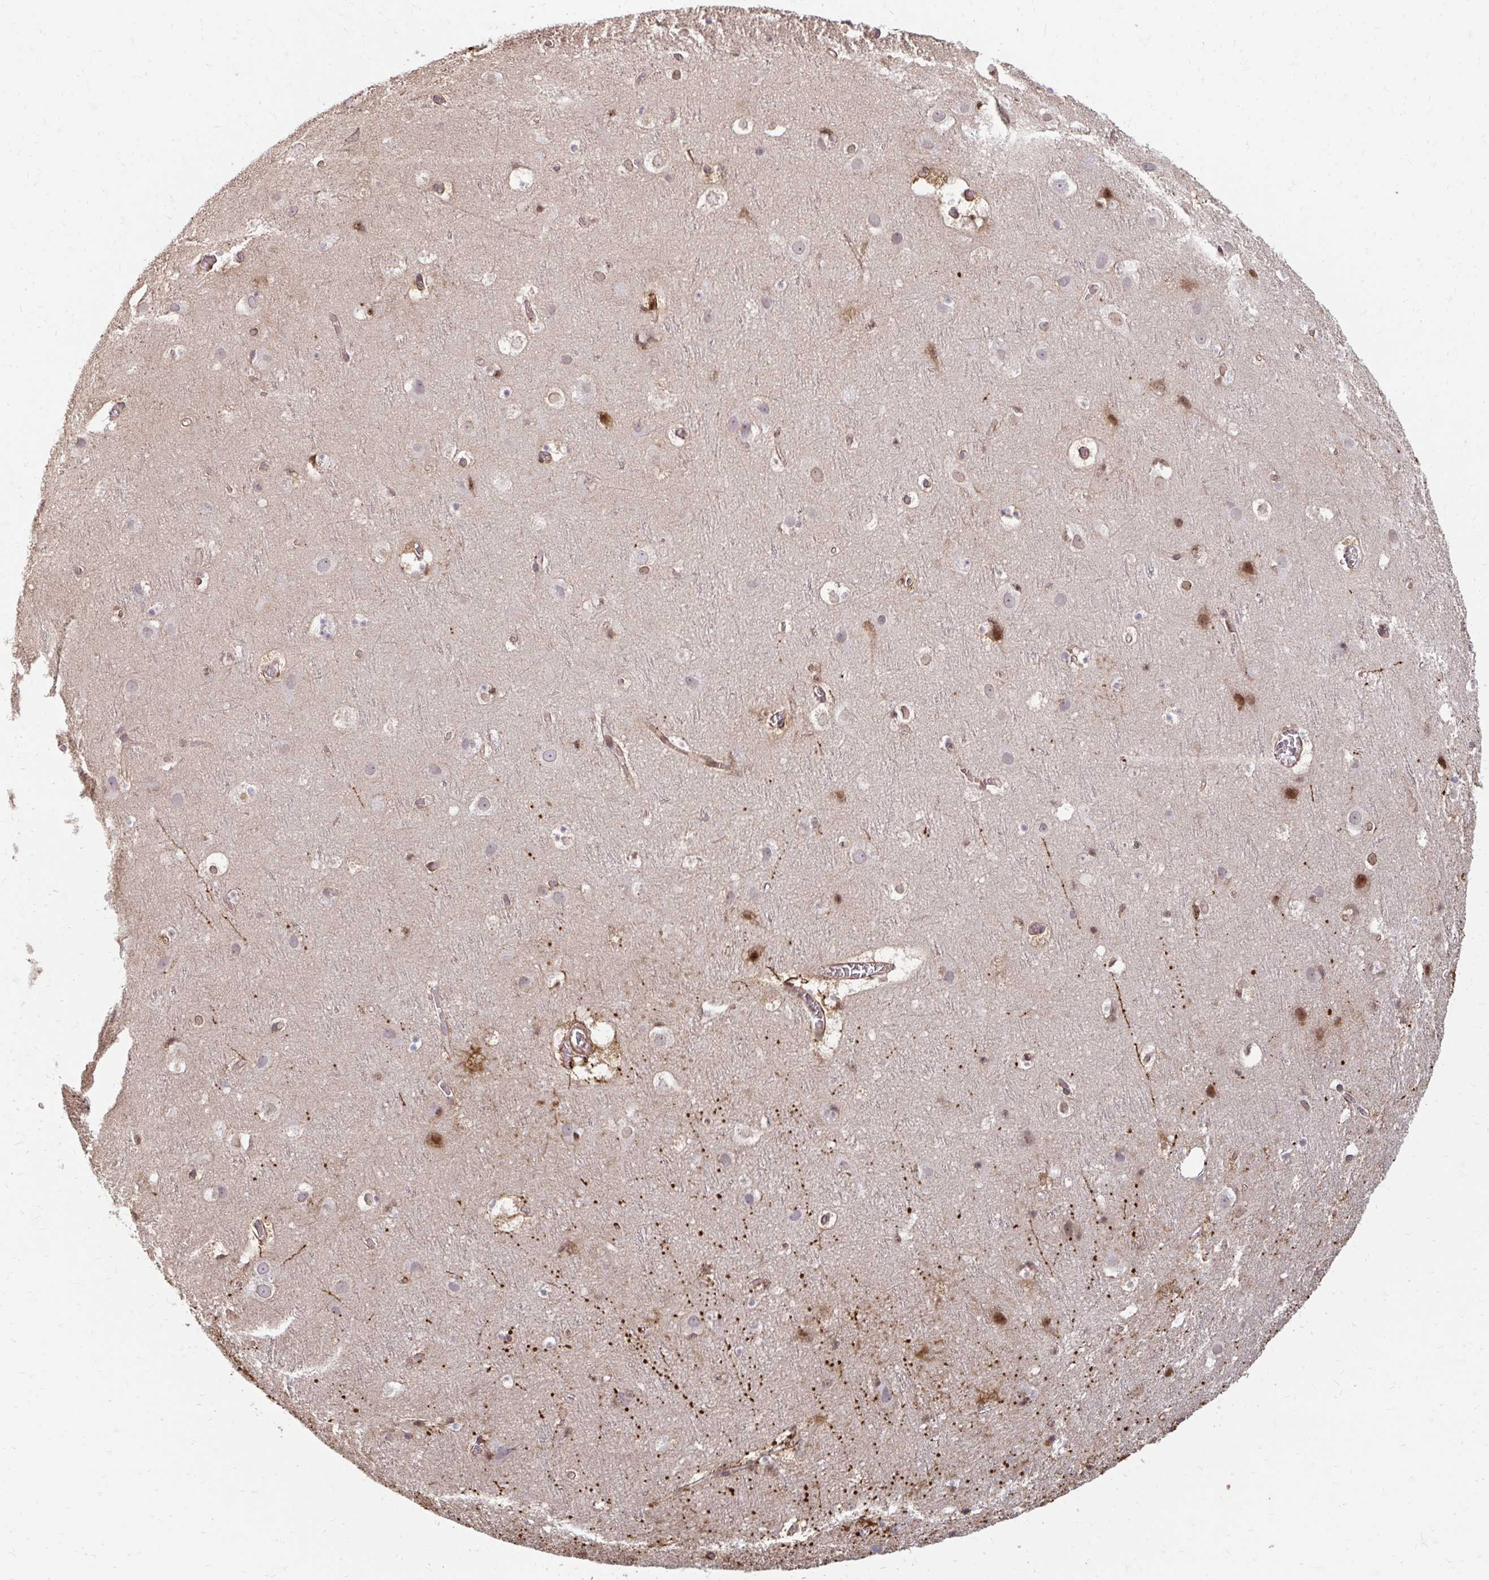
{"staining": {"intensity": "moderate", "quantity": ">75%", "location": "cytoplasmic/membranous,nuclear"}, "tissue": "cerebral cortex", "cell_type": "Endothelial cells", "image_type": "normal", "snomed": [{"axis": "morphology", "description": "Normal tissue, NOS"}, {"axis": "topography", "description": "Cerebral cortex"}], "caption": "Immunohistochemistry (IHC) histopathology image of unremarkable cerebral cortex stained for a protein (brown), which exhibits medium levels of moderate cytoplasmic/membranous,nuclear staining in about >75% of endothelial cells.", "gene": "GPC5", "patient": {"sex": "female", "age": 42}}